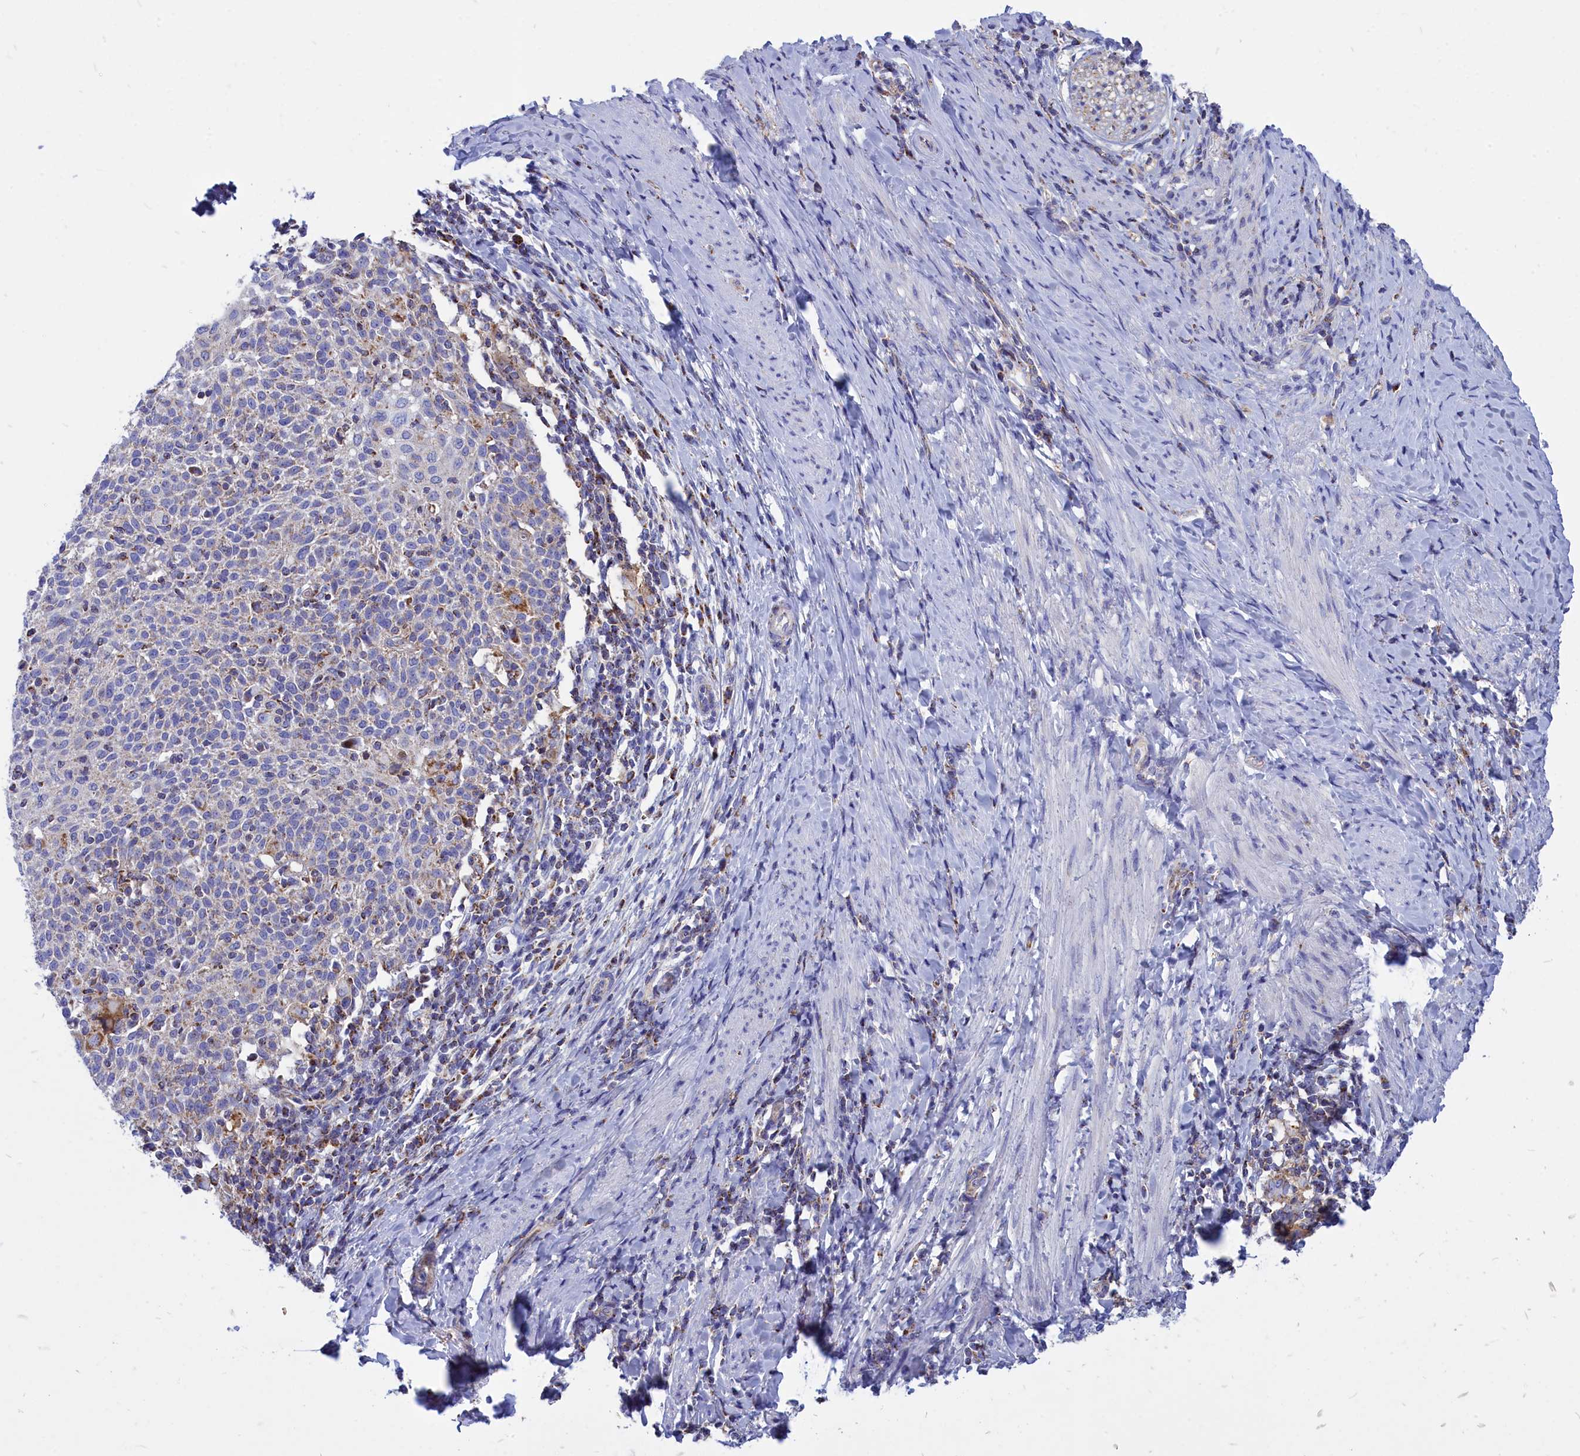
{"staining": {"intensity": "negative", "quantity": "none", "location": "none"}, "tissue": "cervical cancer", "cell_type": "Tumor cells", "image_type": "cancer", "snomed": [{"axis": "morphology", "description": "Squamous cell carcinoma, NOS"}, {"axis": "topography", "description": "Cervix"}], "caption": "A micrograph of squamous cell carcinoma (cervical) stained for a protein demonstrates no brown staining in tumor cells. (Immunohistochemistry (ihc), brightfield microscopy, high magnification).", "gene": "CCRL2", "patient": {"sex": "female", "age": 52}}